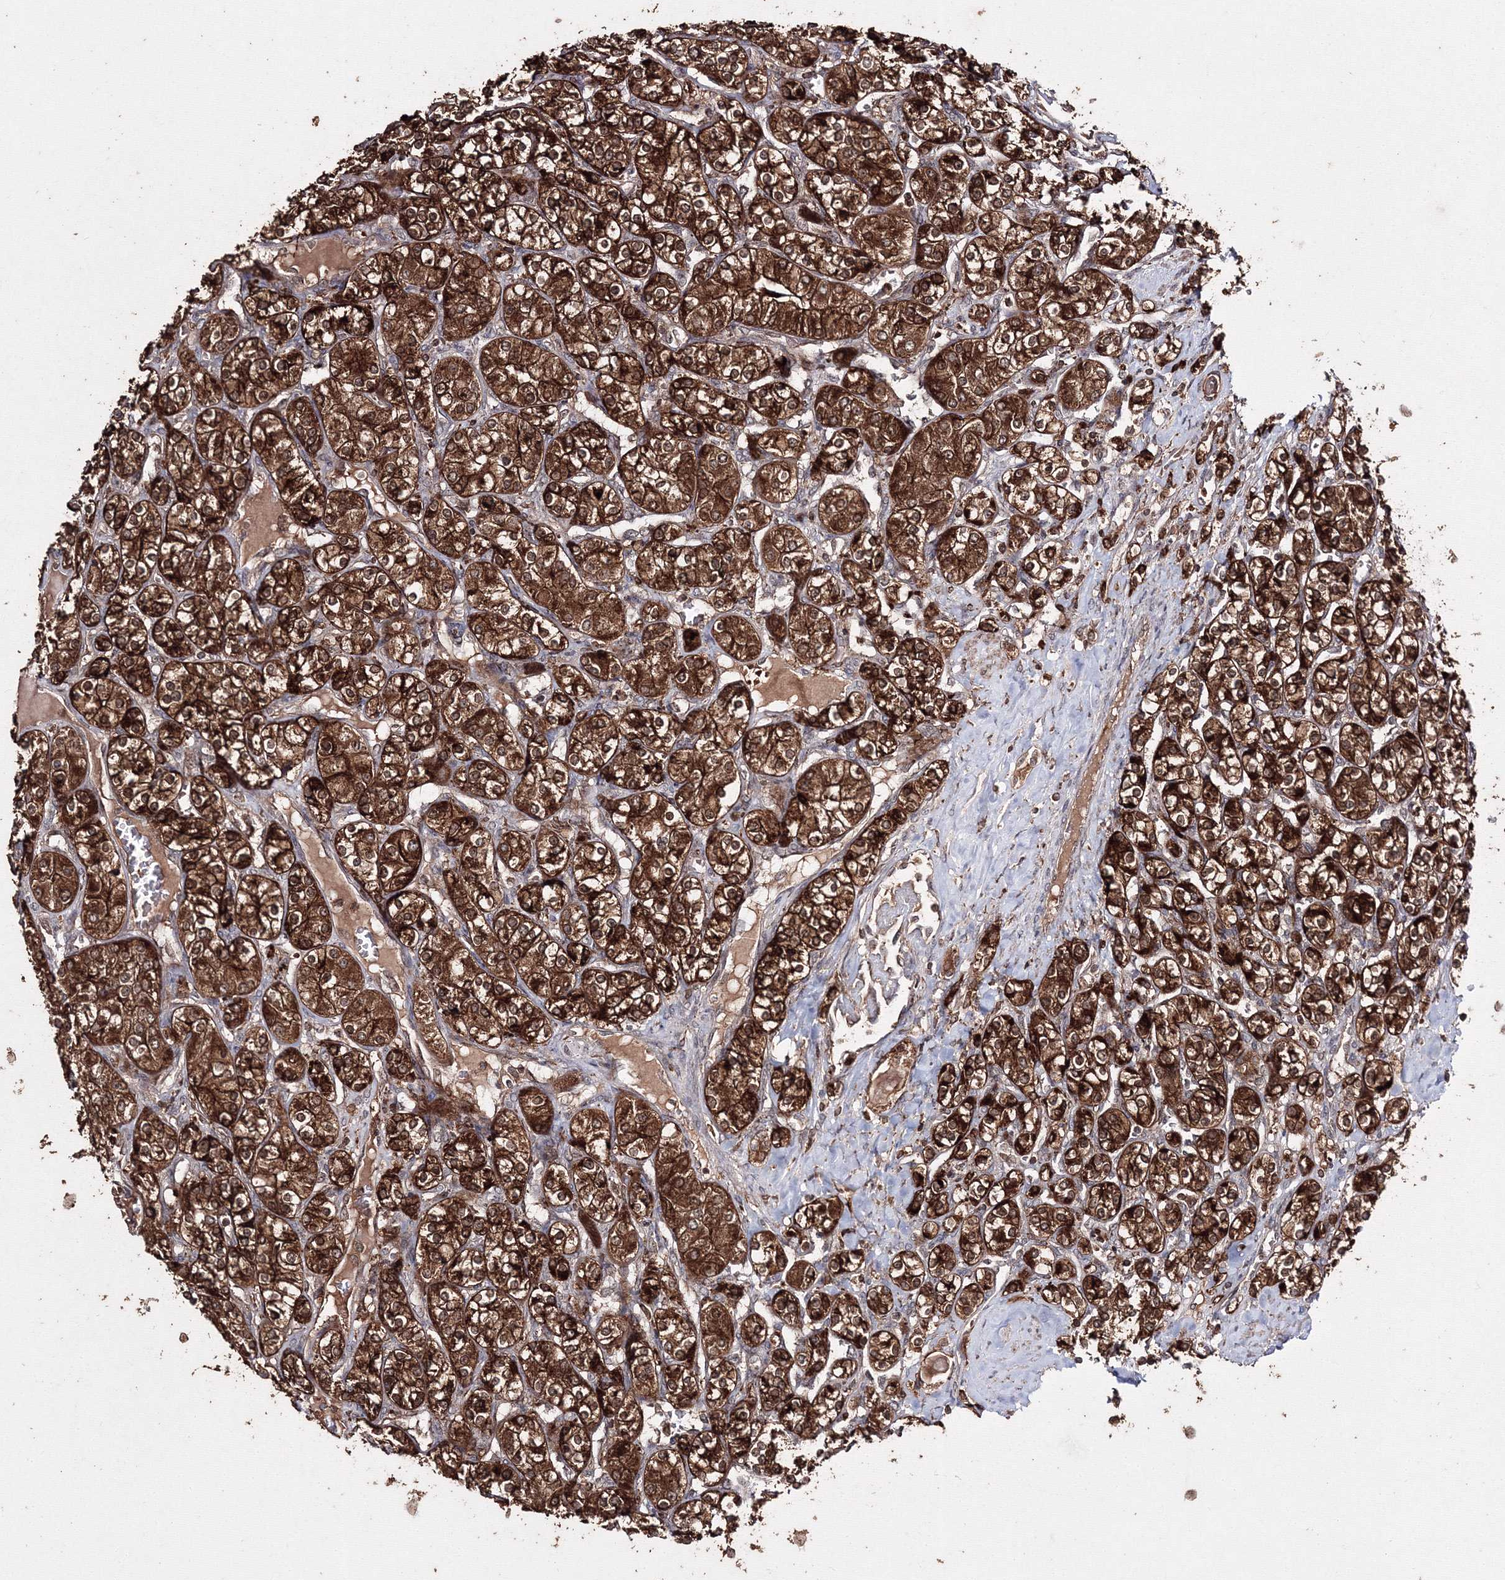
{"staining": {"intensity": "strong", "quantity": ">75%", "location": "cytoplasmic/membranous"}, "tissue": "renal cancer", "cell_type": "Tumor cells", "image_type": "cancer", "snomed": [{"axis": "morphology", "description": "Adenocarcinoma, NOS"}, {"axis": "topography", "description": "Kidney"}], "caption": "Tumor cells display high levels of strong cytoplasmic/membranous positivity in approximately >75% of cells in renal adenocarcinoma. Nuclei are stained in blue.", "gene": "DDO", "patient": {"sex": "male", "age": 77}}